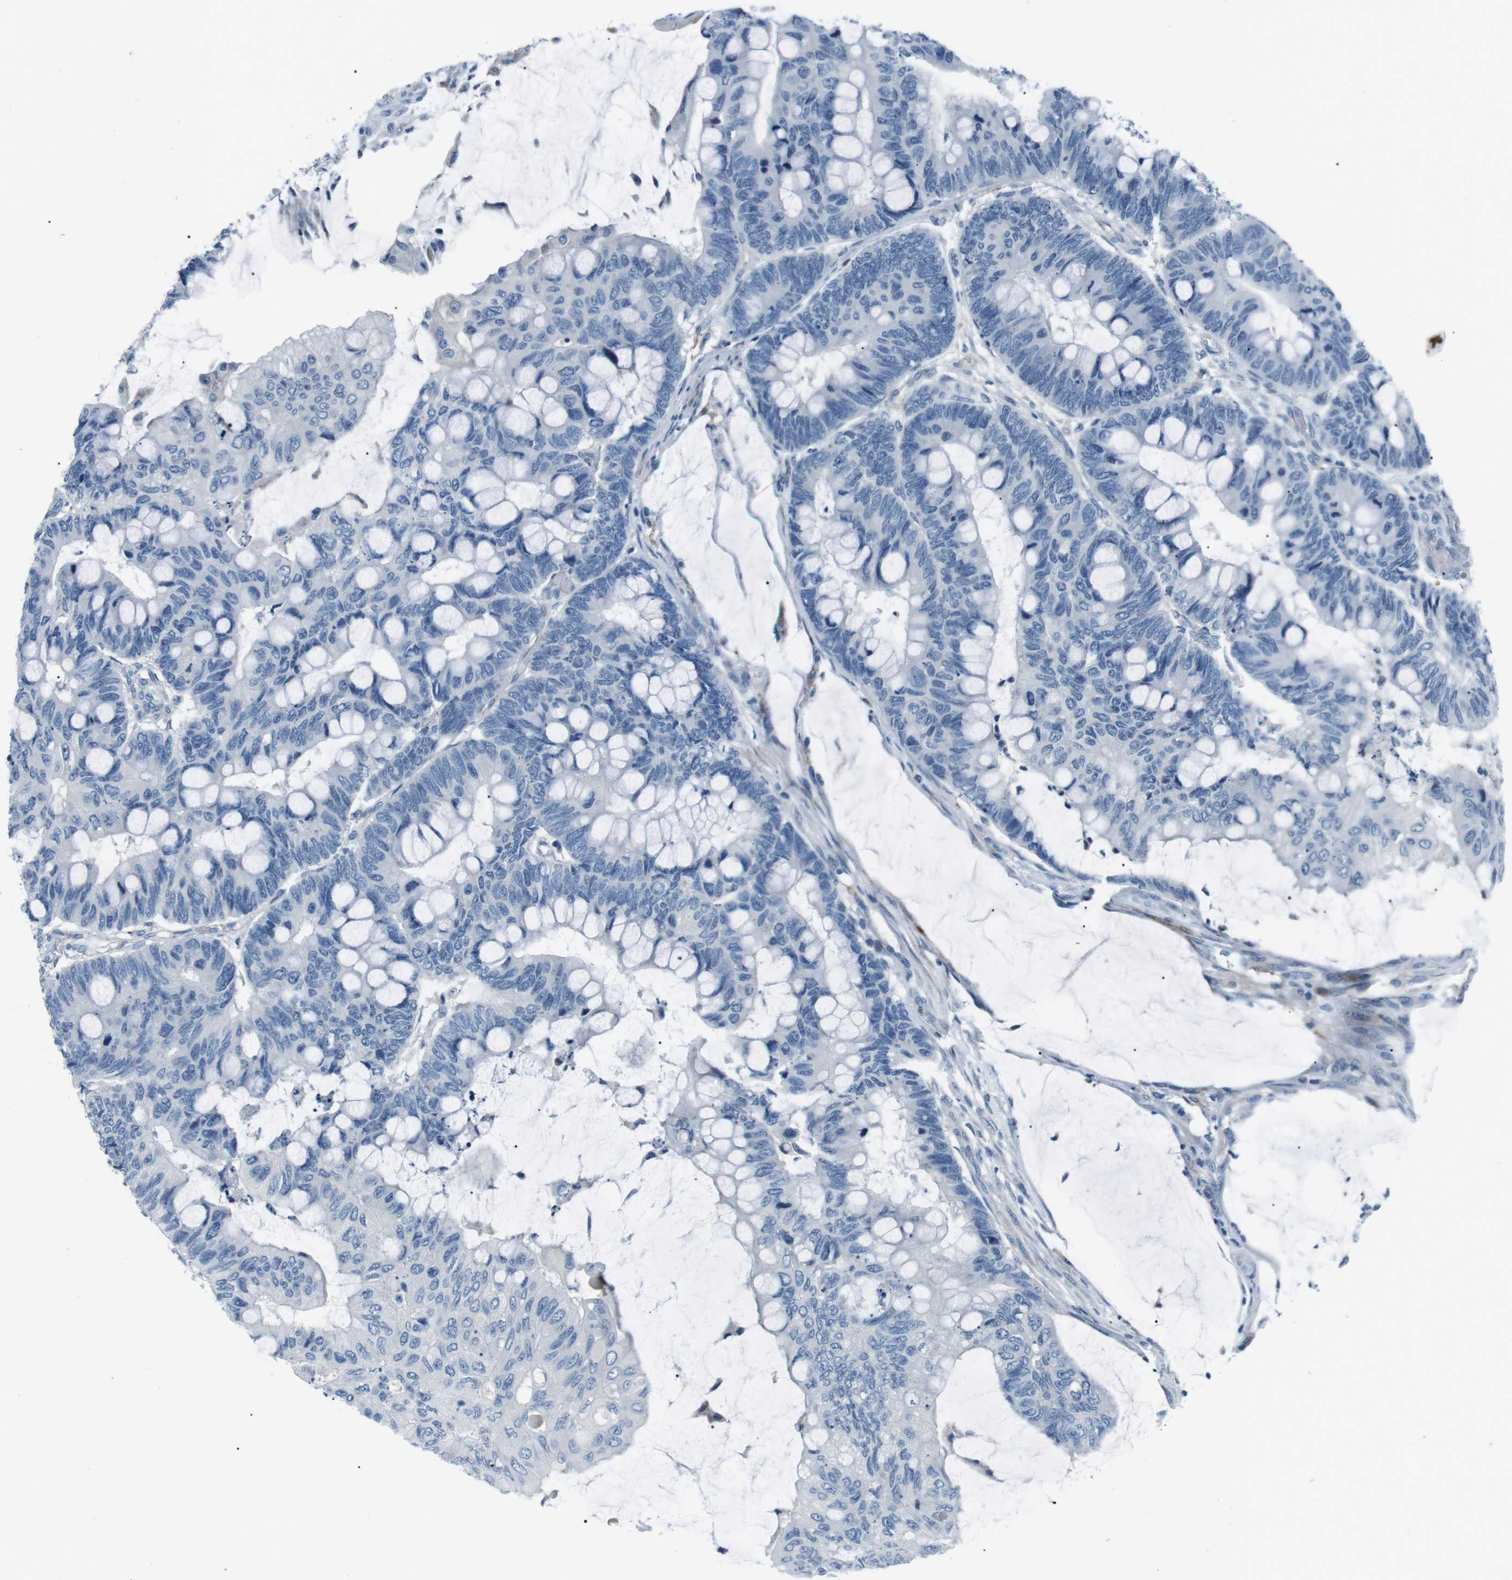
{"staining": {"intensity": "negative", "quantity": "none", "location": "none"}, "tissue": "colorectal cancer", "cell_type": "Tumor cells", "image_type": "cancer", "snomed": [{"axis": "morphology", "description": "Normal tissue, NOS"}, {"axis": "morphology", "description": "Adenocarcinoma, NOS"}, {"axis": "topography", "description": "Rectum"}], "caption": "Protein analysis of colorectal cancer (adenocarcinoma) exhibits no significant expression in tumor cells.", "gene": "CSF2RA", "patient": {"sex": "male", "age": 92}}